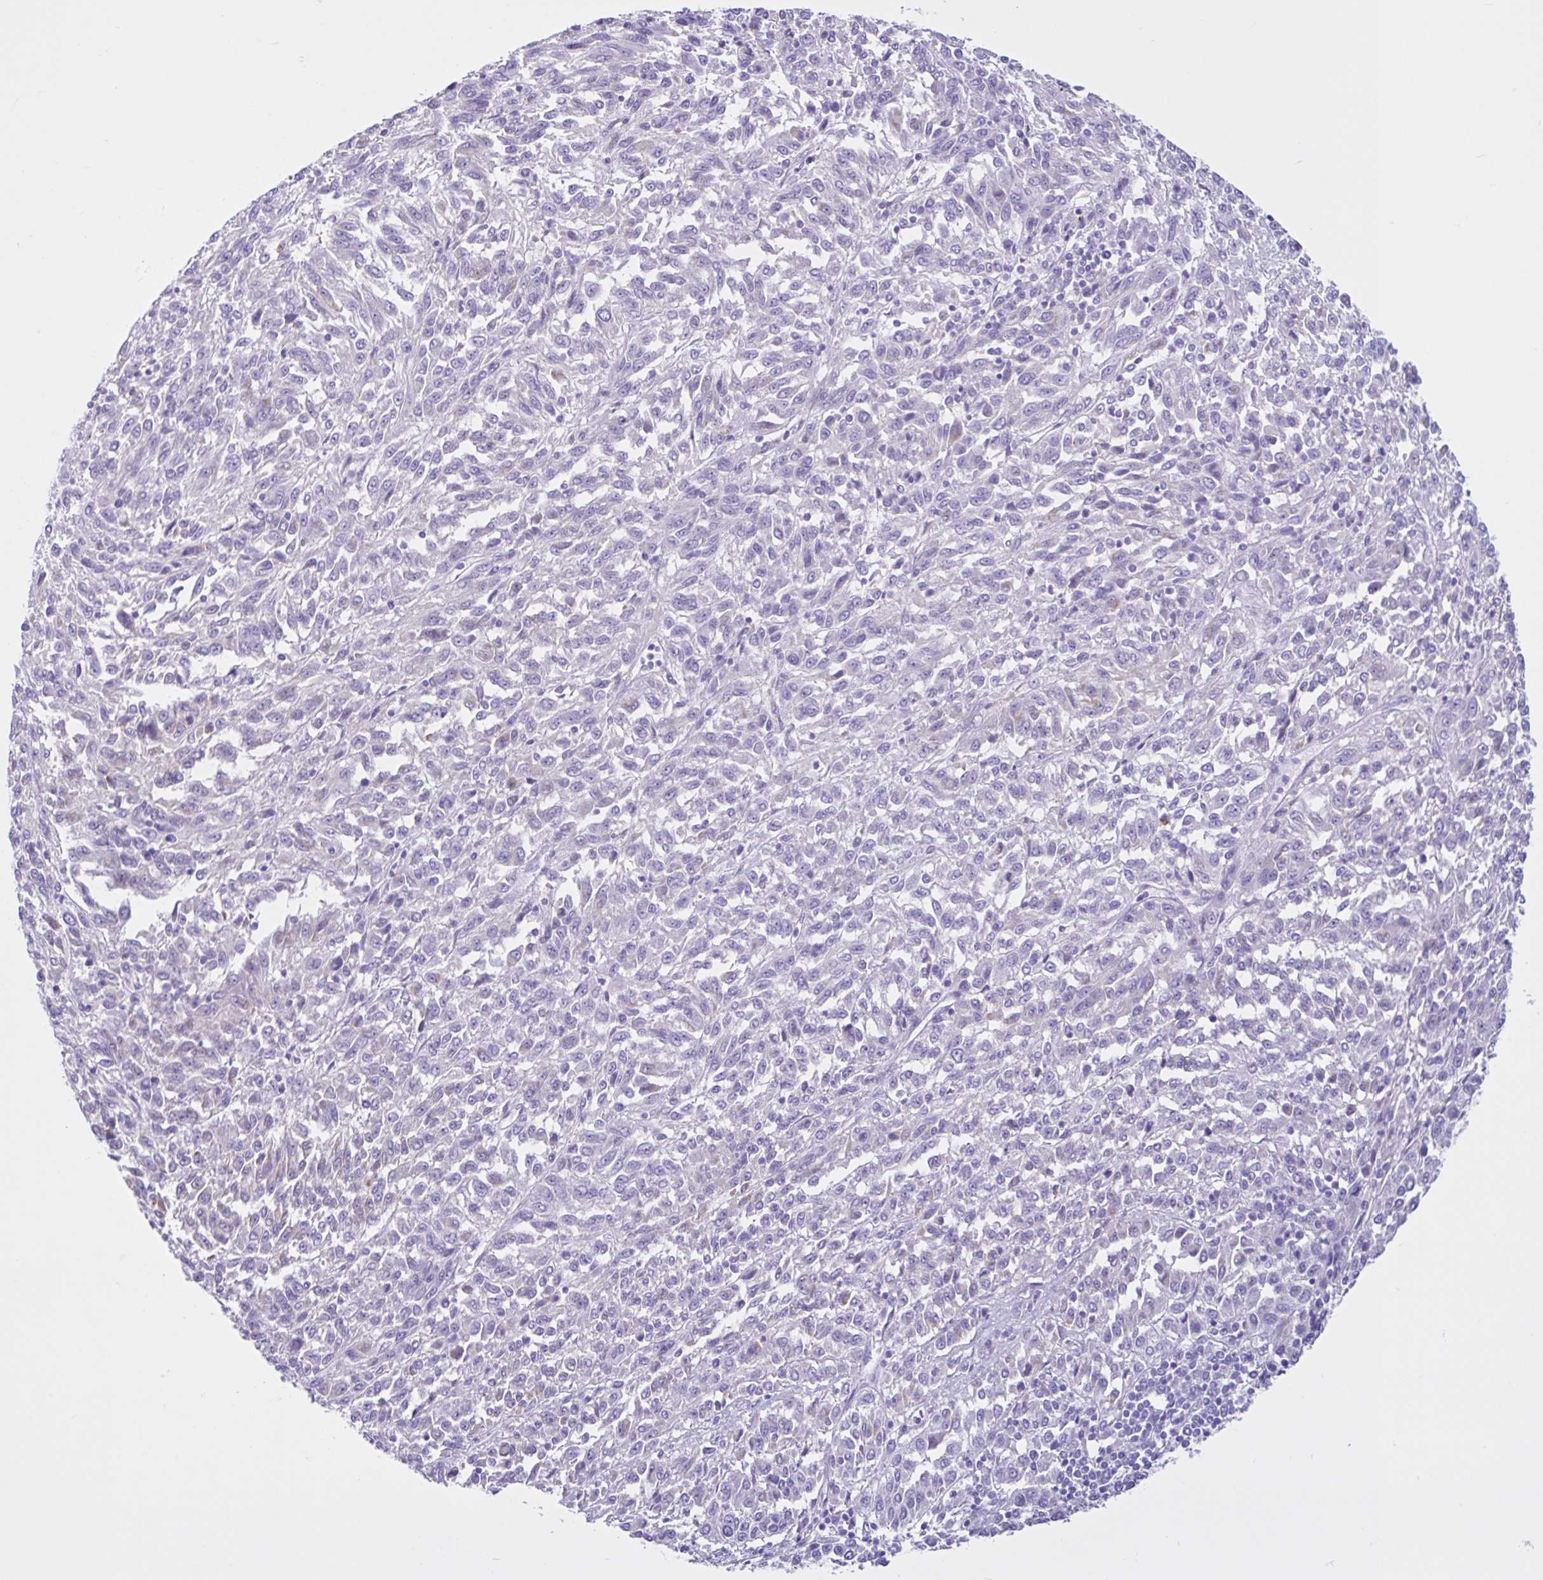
{"staining": {"intensity": "negative", "quantity": "none", "location": "none"}, "tissue": "melanoma", "cell_type": "Tumor cells", "image_type": "cancer", "snomed": [{"axis": "morphology", "description": "Malignant melanoma, Metastatic site"}, {"axis": "topography", "description": "Lung"}], "caption": "Image shows no significant protein expression in tumor cells of melanoma. (DAB IHC visualized using brightfield microscopy, high magnification).", "gene": "CYP19A1", "patient": {"sex": "male", "age": 64}}